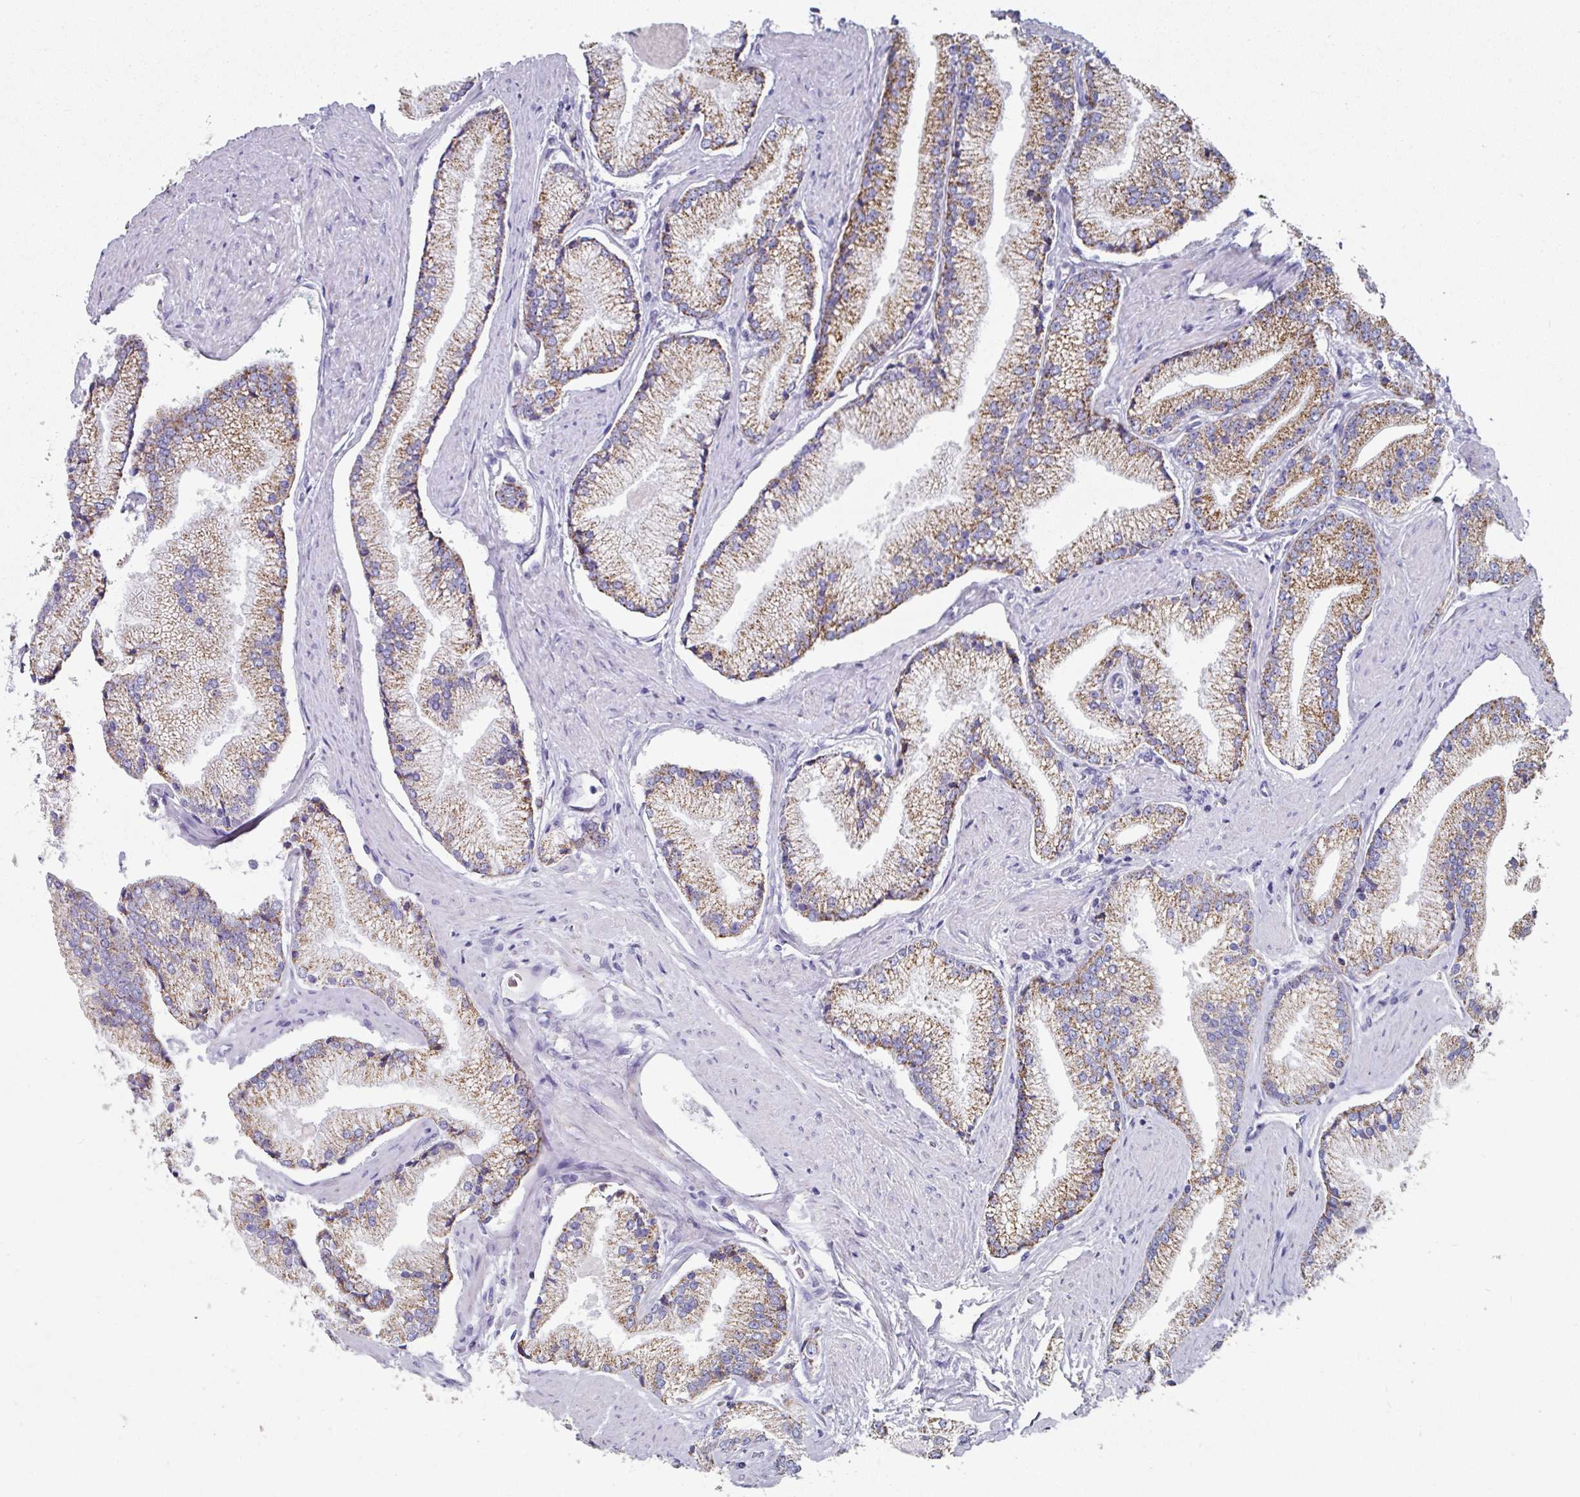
{"staining": {"intensity": "moderate", "quantity": "25%-75%", "location": "cytoplasmic/membranous"}, "tissue": "prostate cancer", "cell_type": "Tumor cells", "image_type": "cancer", "snomed": [{"axis": "morphology", "description": "Adenocarcinoma, High grade"}, {"axis": "topography", "description": "Prostate"}], "caption": "Immunohistochemistry (IHC) (DAB (3,3'-diaminobenzidine)) staining of prostate high-grade adenocarcinoma reveals moderate cytoplasmic/membranous protein positivity in approximately 25%-75% of tumor cells. Using DAB (3,3'-diaminobenzidine) (brown) and hematoxylin (blue) stains, captured at high magnification using brightfield microscopy.", "gene": "SETBP1", "patient": {"sex": "male", "age": 67}}